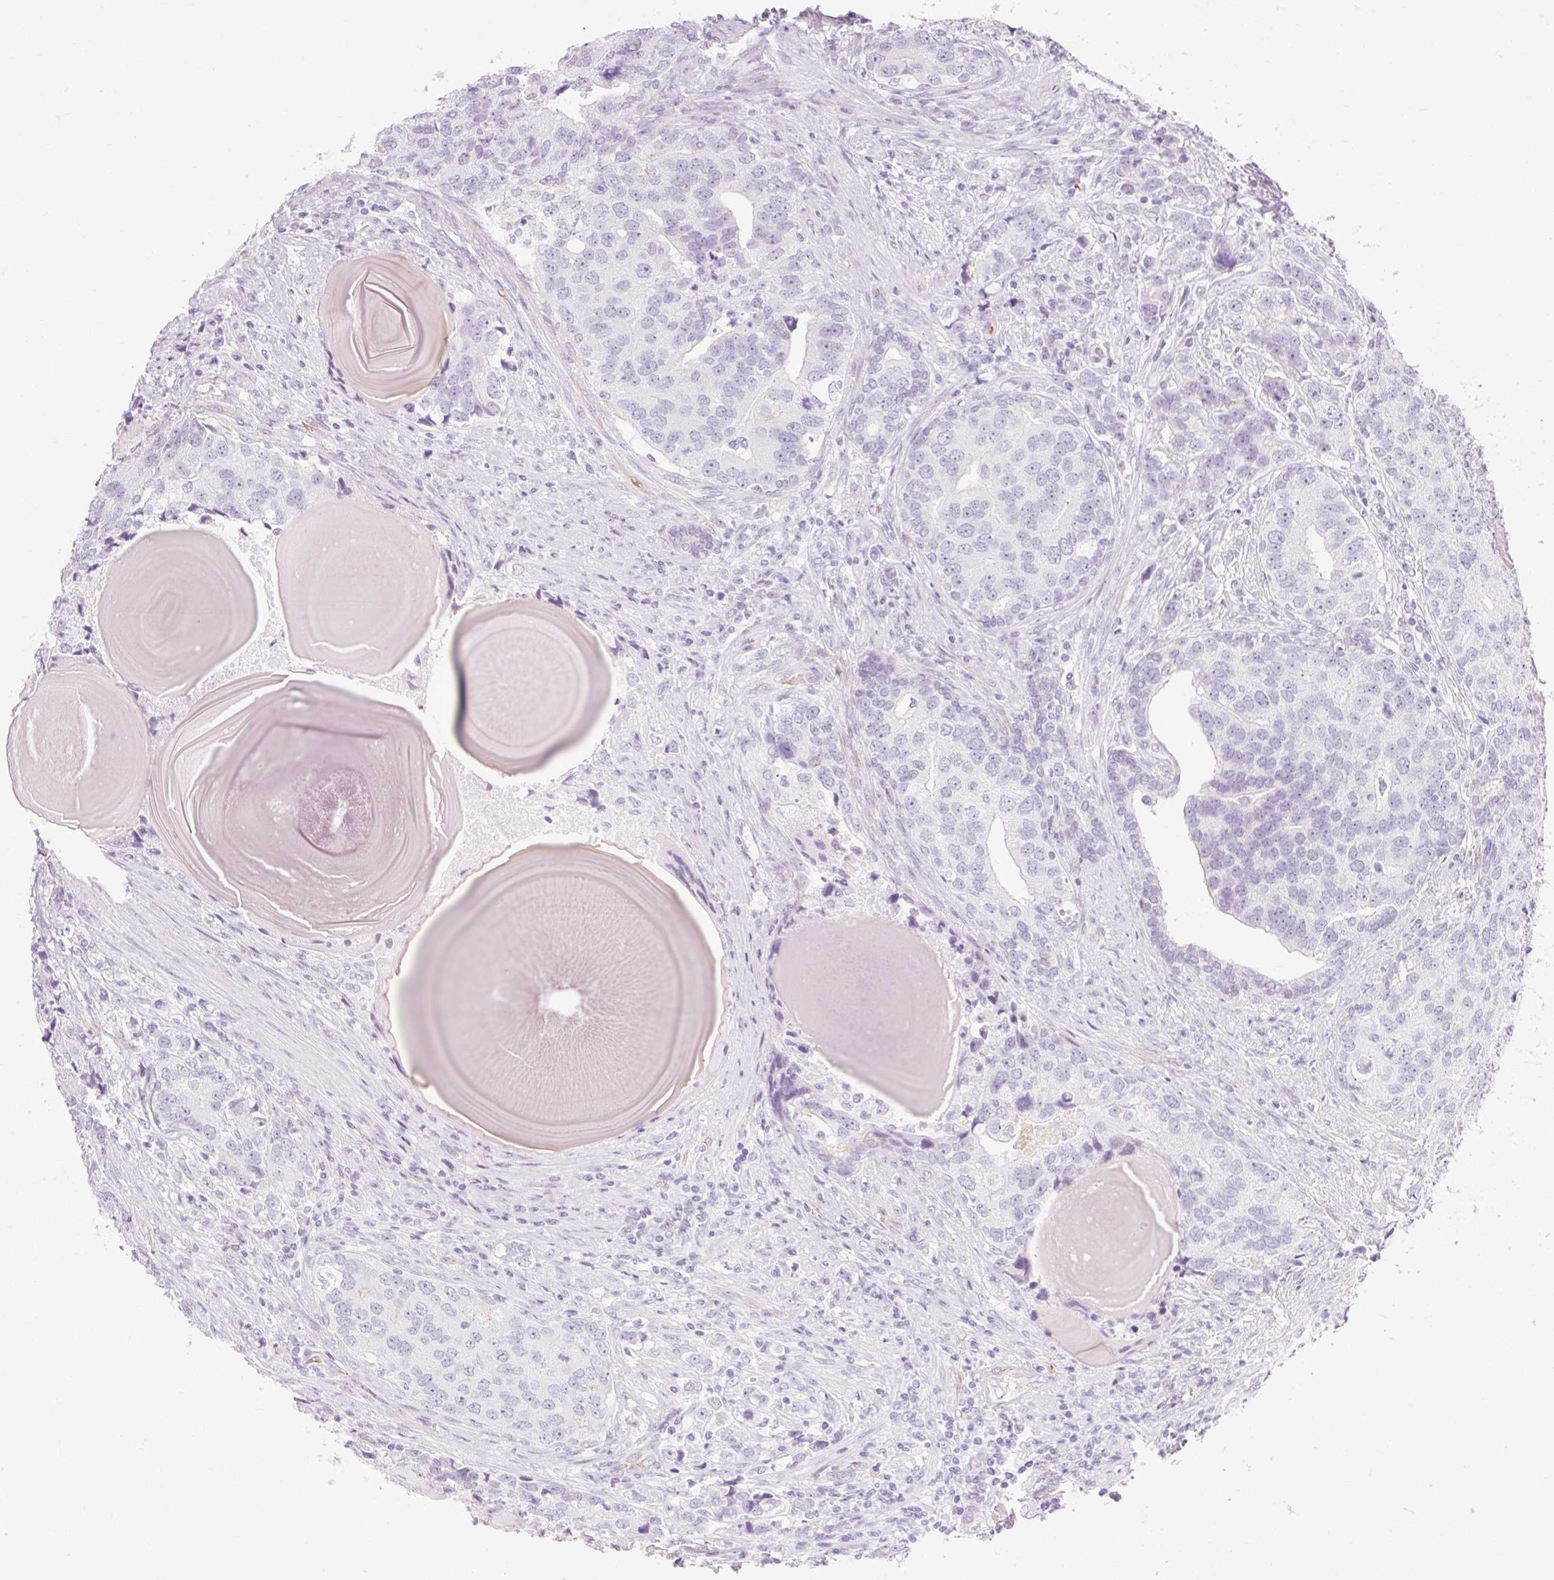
{"staining": {"intensity": "negative", "quantity": "none", "location": "none"}, "tissue": "prostate cancer", "cell_type": "Tumor cells", "image_type": "cancer", "snomed": [{"axis": "morphology", "description": "Adenocarcinoma, High grade"}, {"axis": "topography", "description": "Prostate"}], "caption": "Immunohistochemistry of prostate high-grade adenocarcinoma shows no staining in tumor cells.", "gene": "TAF1L", "patient": {"sex": "male", "age": 68}}